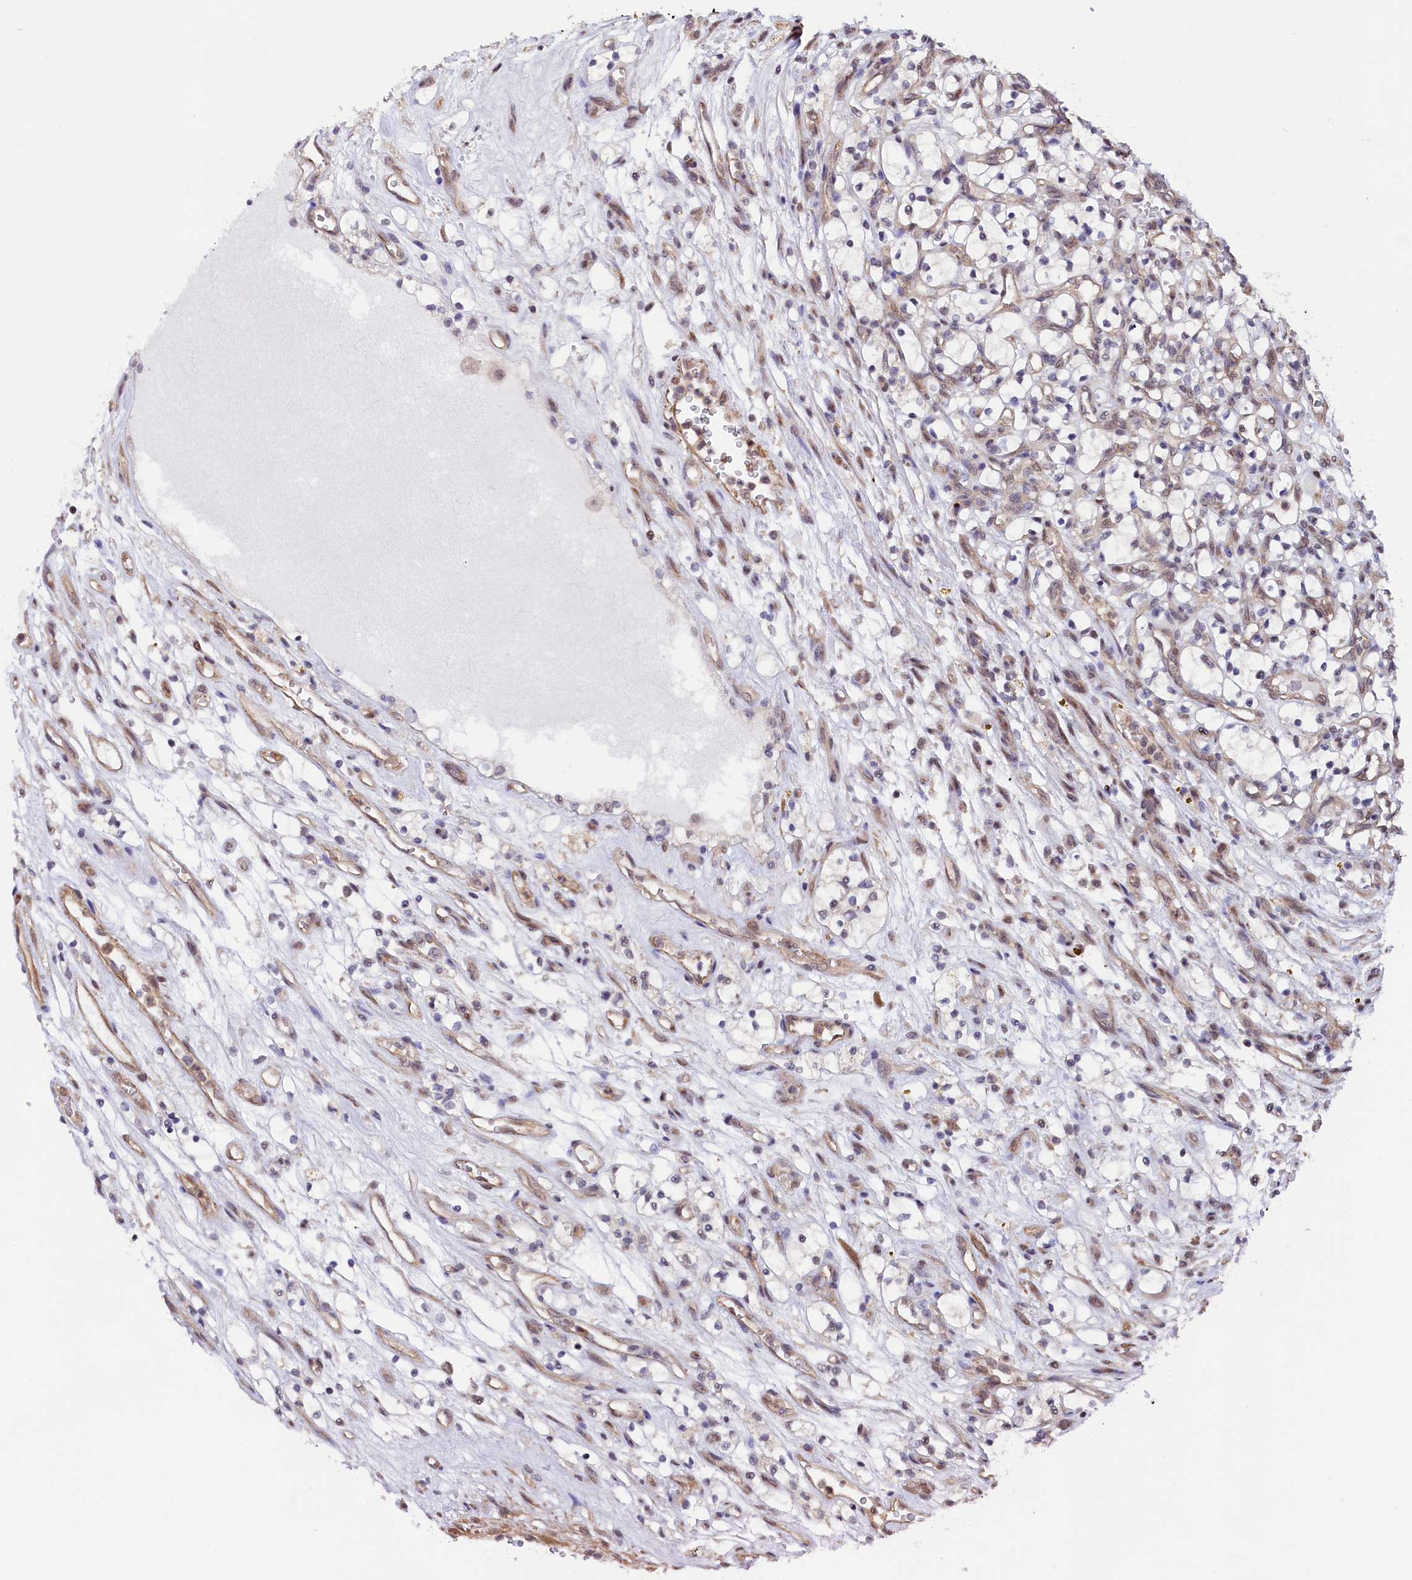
{"staining": {"intensity": "negative", "quantity": "none", "location": "none"}, "tissue": "renal cancer", "cell_type": "Tumor cells", "image_type": "cancer", "snomed": [{"axis": "morphology", "description": "Adenocarcinoma, NOS"}, {"axis": "topography", "description": "Kidney"}], "caption": "This is an IHC photomicrograph of human adenocarcinoma (renal). There is no expression in tumor cells.", "gene": "LEO1", "patient": {"sex": "female", "age": 69}}